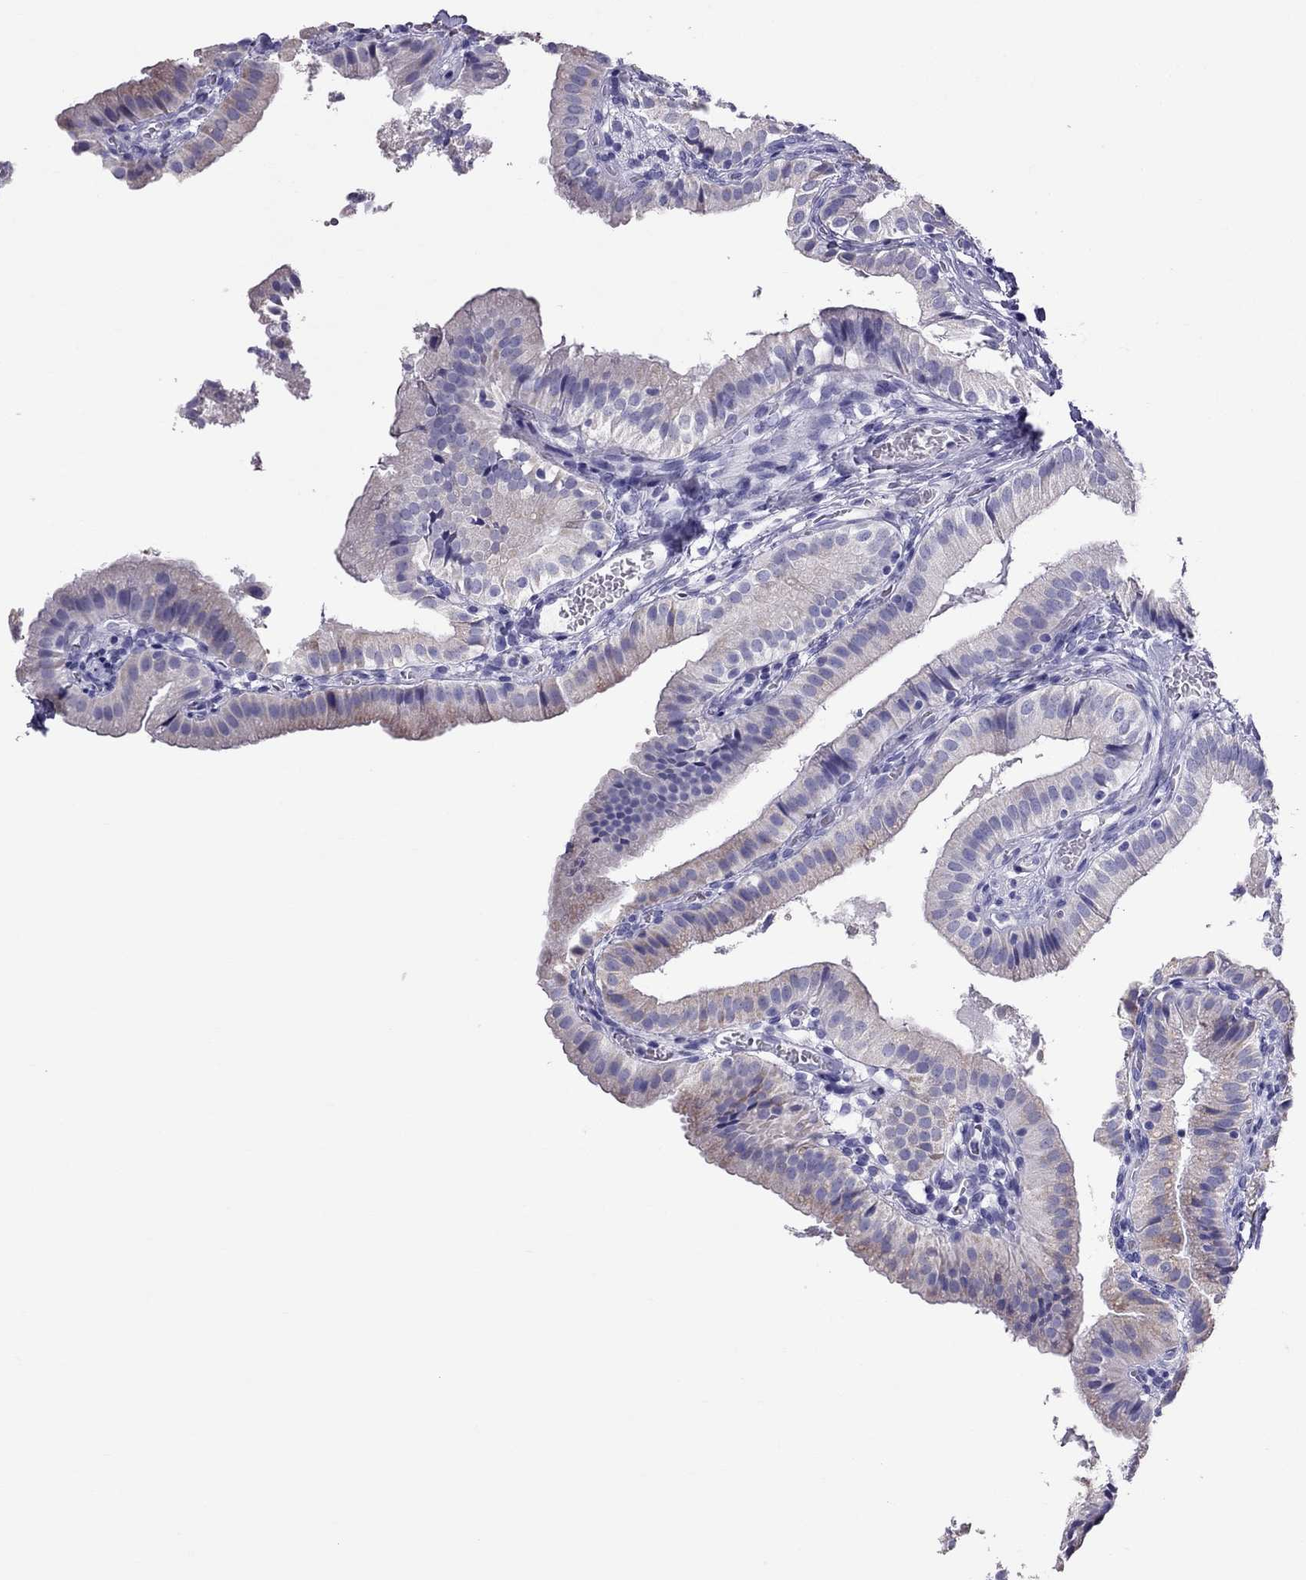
{"staining": {"intensity": "weak", "quantity": "<25%", "location": "cytoplasmic/membranous"}, "tissue": "gallbladder", "cell_type": "Glandular cells", "image_type": "normal", "snomed": [{"axis": "morphology", "description": "Normal tissue, NOS"}, {"axis": "topography", "description": "Gallbladder"}], "caption": "This is a image of IHC staining of benign gallbladder, which shows no expression in glandular cells.", "gene": "TTLL13", "patient": {"sex": "female", "age": 47}}